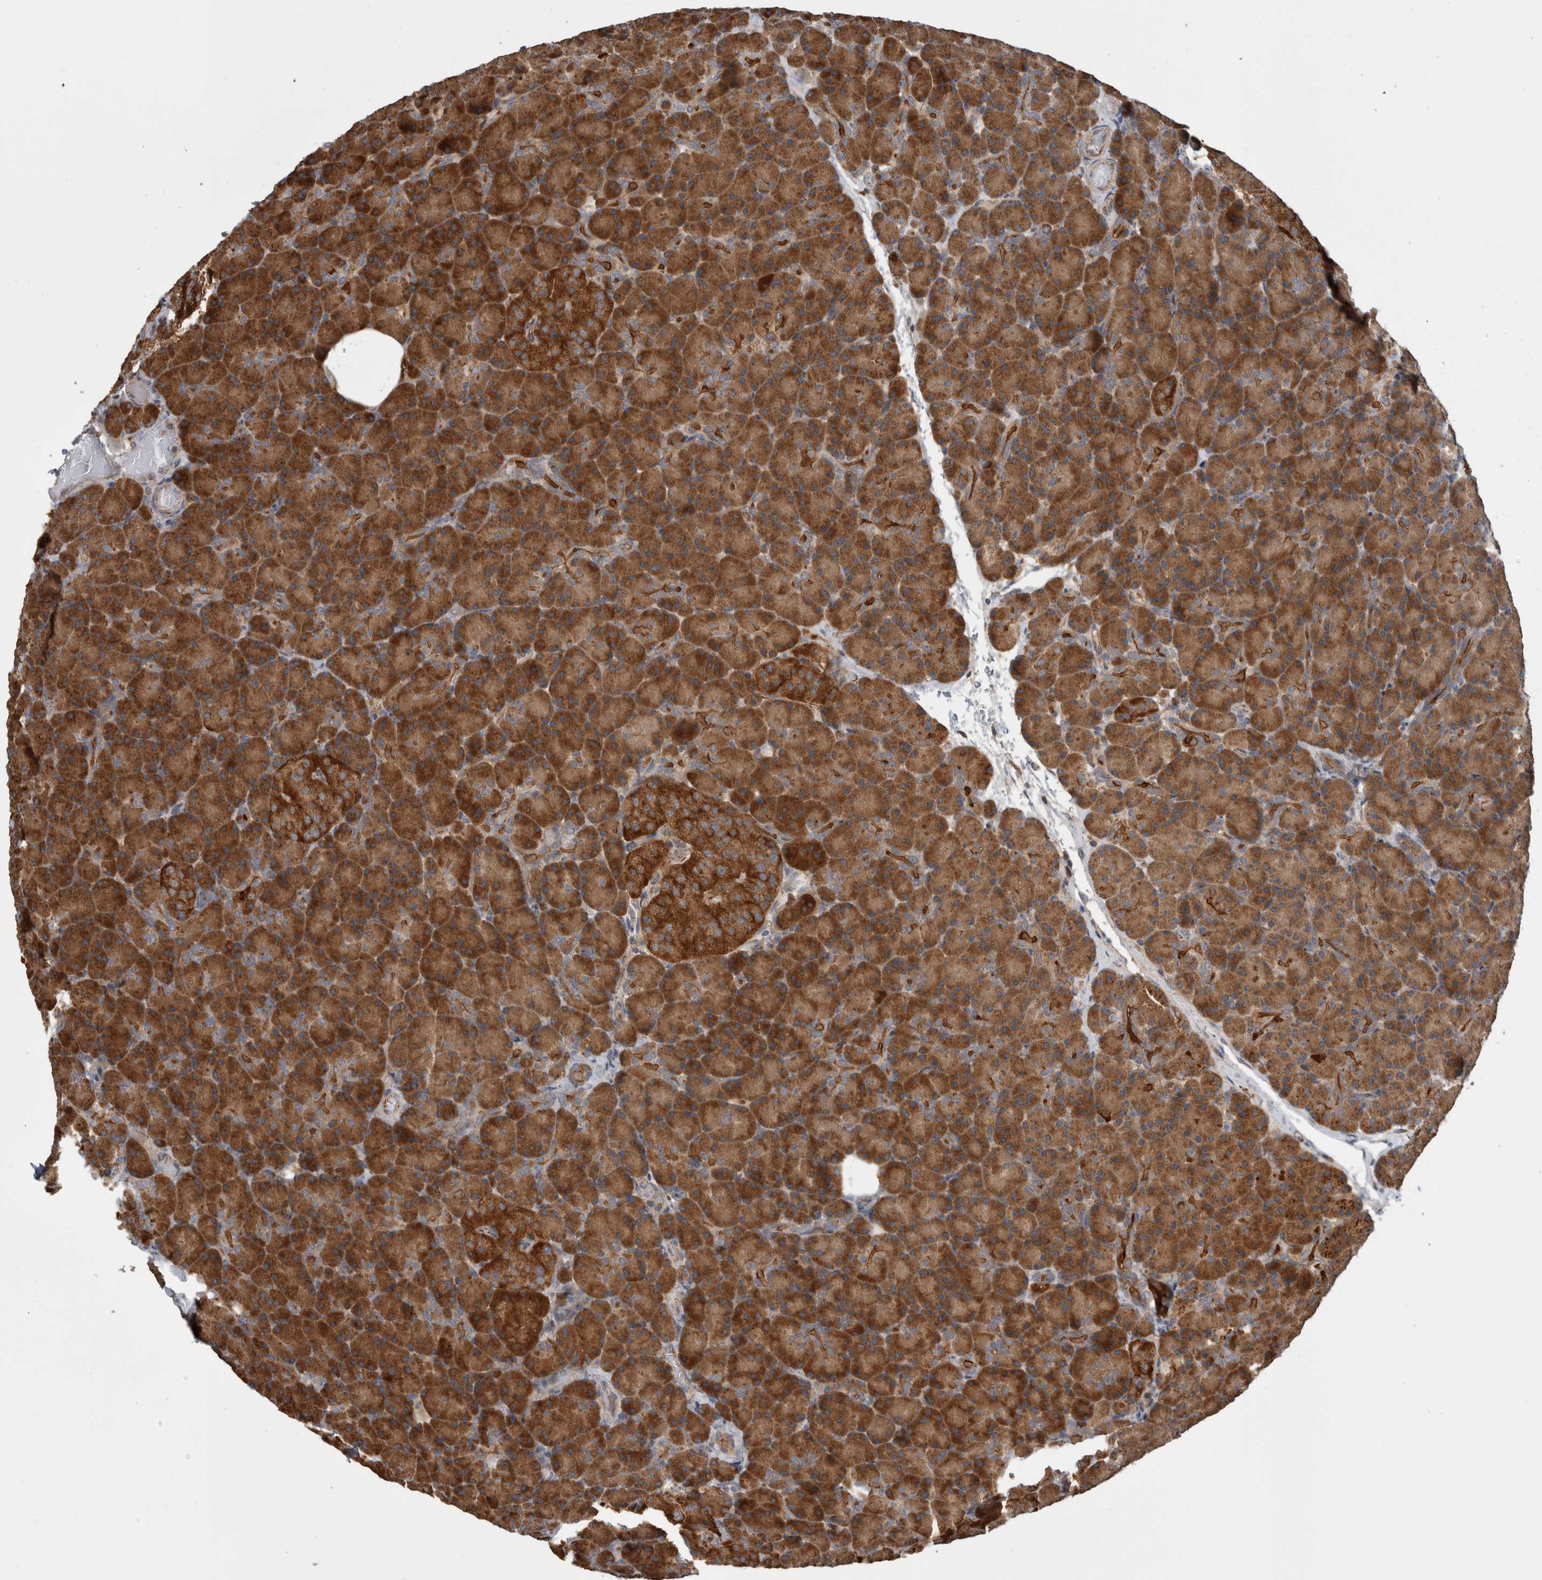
{"staining": {"intensity": "strong", "quantity": ">75%", "location": "cytoplasmic/membranous"}, "tissue": "pancreas", "cell_type": "Exocrine glandular cells", "image_type": "normal", "snomed": [{"axis": "morphology", "description": "Normal tissue, NOS"}, {"axis": "topography", "description": "Pancreas"}], "caption": "Immunohistochemistry (IHC) (DAB) staining of benign human pancreas demonstrates strong cytoplasmic/membranous protein expression in about >75% of exocrine glandular cells.", "gene": "ADGRL3", "patient": {"sex": "female", "age": 43}}